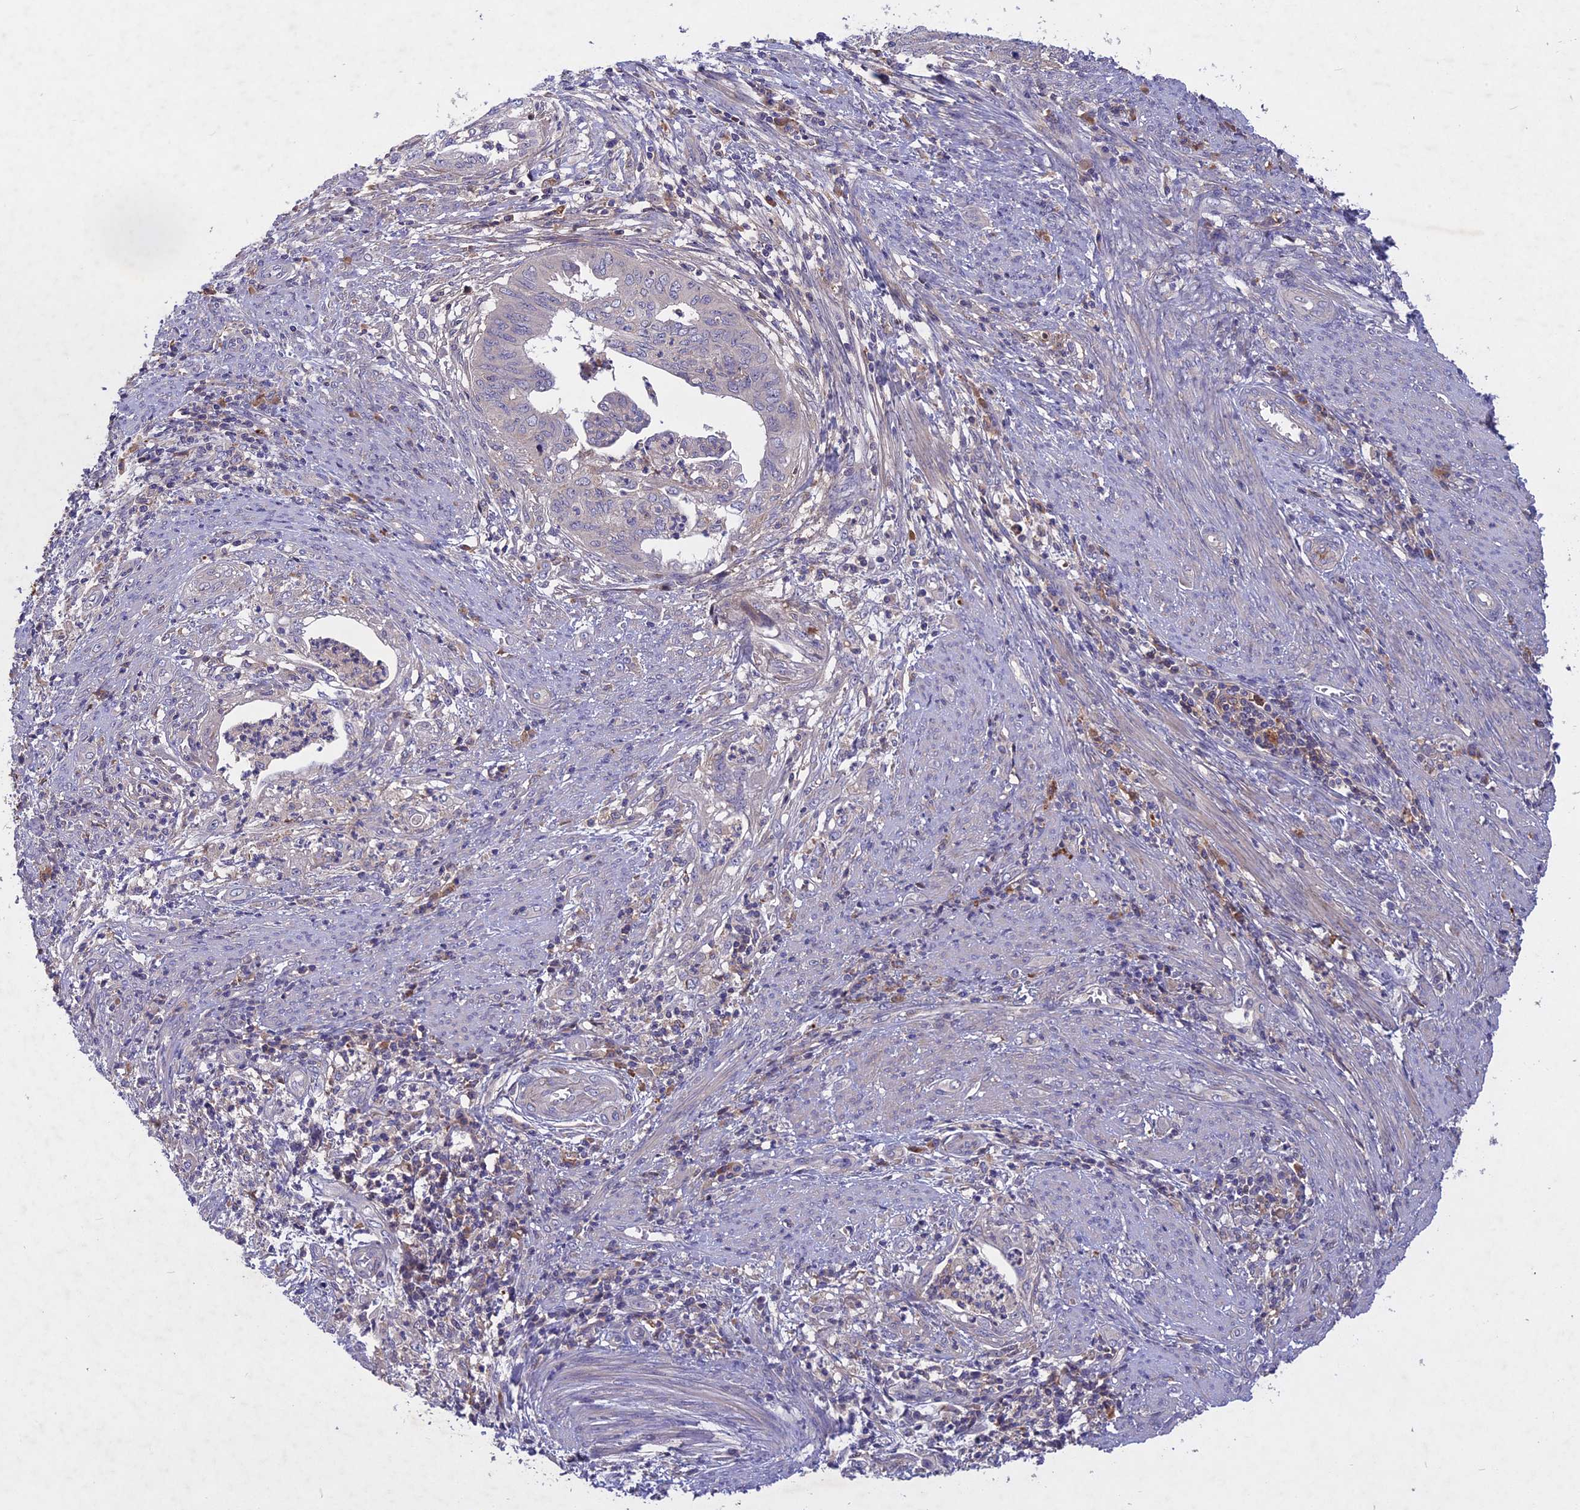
{"staining": {"intensity": "negative", "quantity": "none", "location": "none"}, "tissue": "endometrial cancer", "cell_type": "Tumor cells", "image_type": "cancer", "snomed": [{"axis": "morphology", "description": "Adenocarcinoma, NOS"}, {"axis": "topography", "description": "Endometrium"}], "caption": "Immunohistochemistry of endometrial cancer shows no staining in tumor cells. (Brightfield microscopy of DAB (3,3'-diaminobenzidine) immunohistochemistry (IHC) at high magnification).", "gene": "ADO", "patient": {"sex": "female", "age": 68}}